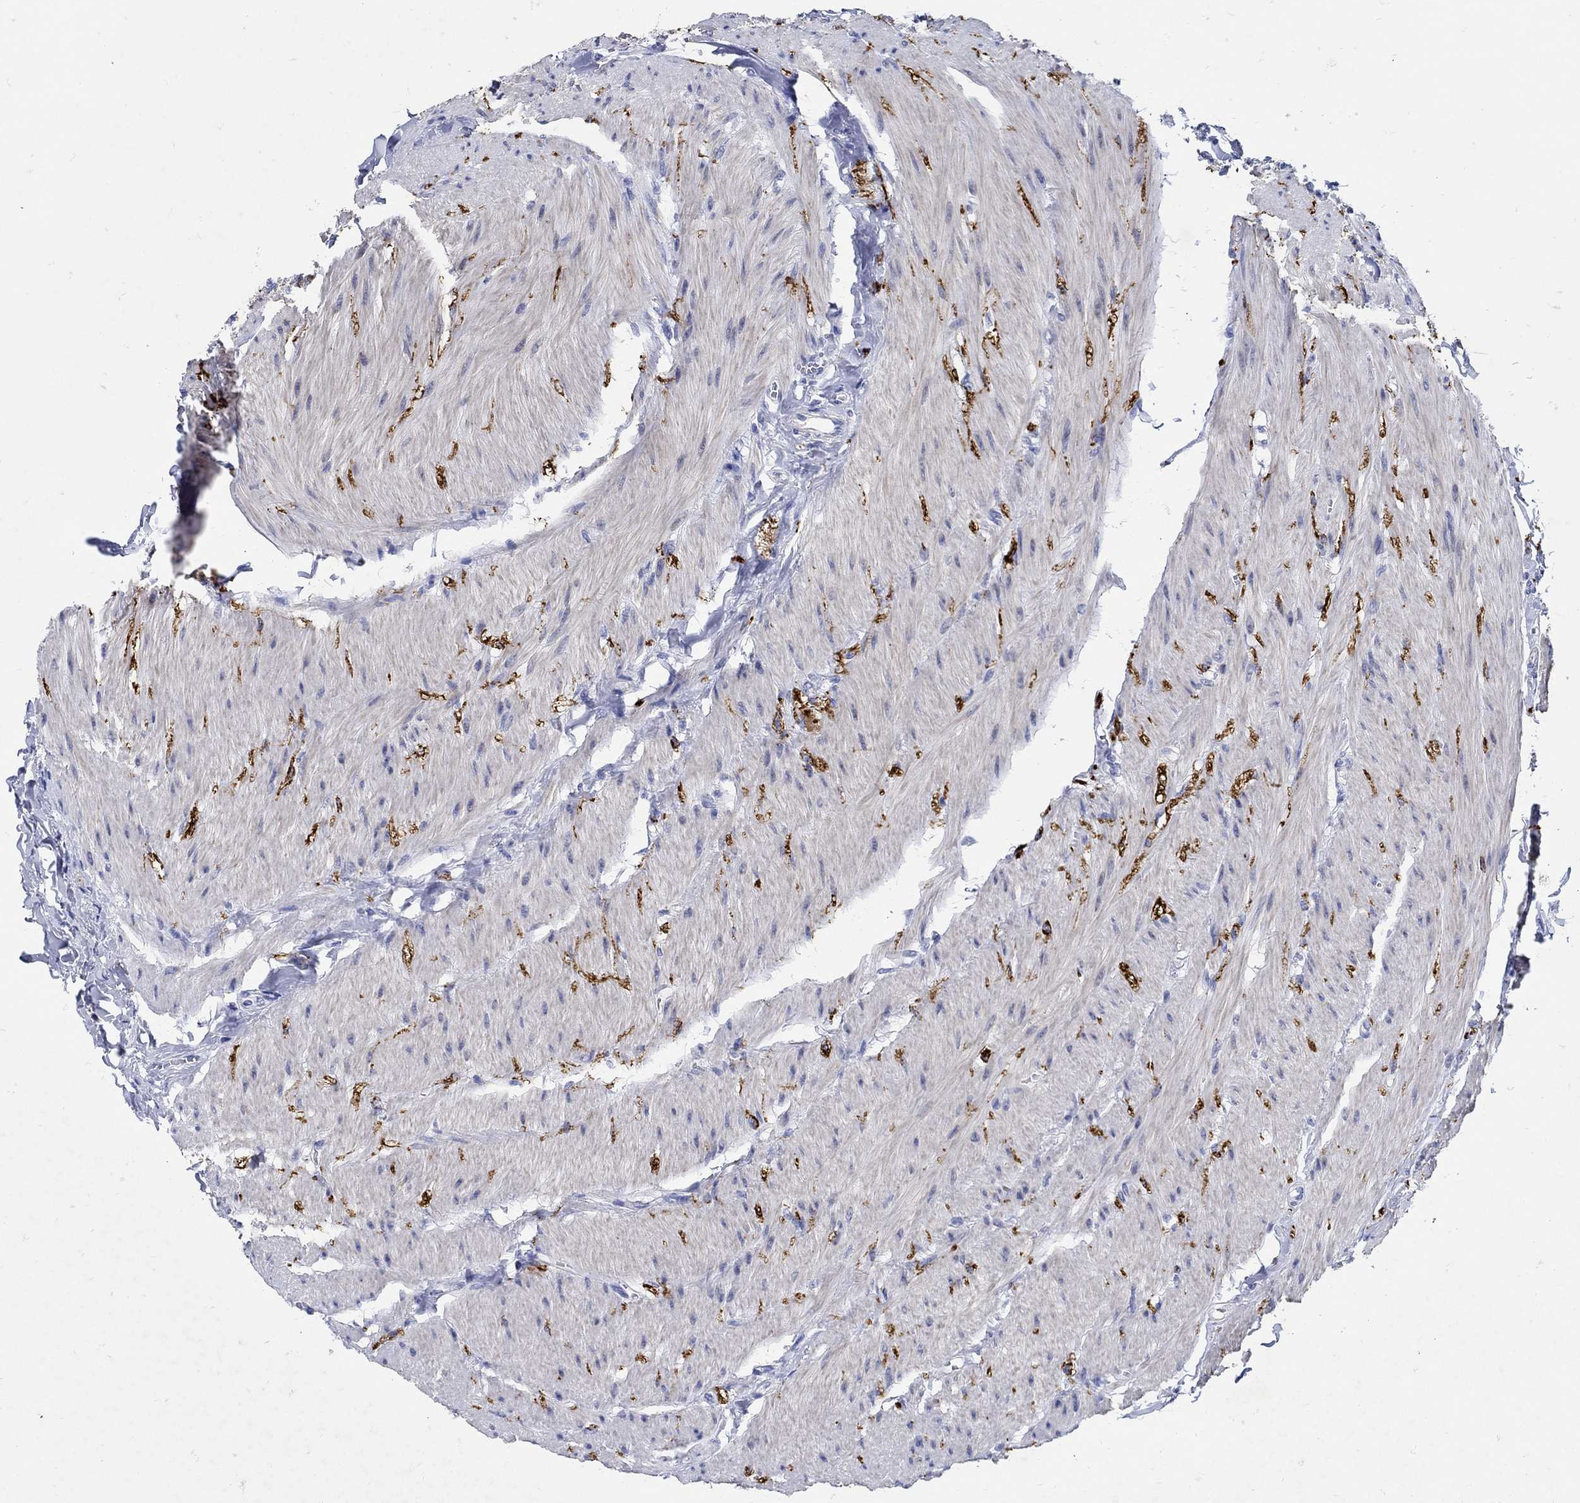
{"staining": {"intensity": "negative", "quantity": "none", "location": "none"}, "tissue": "colon", "cell_type": "Endothelial cells", "image_type": "normal", "snomed": [{"axis": "morphology", "description": "Normal tissue, NOS"}, {"axis": "topography", "description": "Colon"}], "caption": "This is a photomicrograph of IHC staining of normal colon, which shows no staining in endothelial cells.", "gene": "NOS1", "patient": {"sex": "female", "age": 65}}